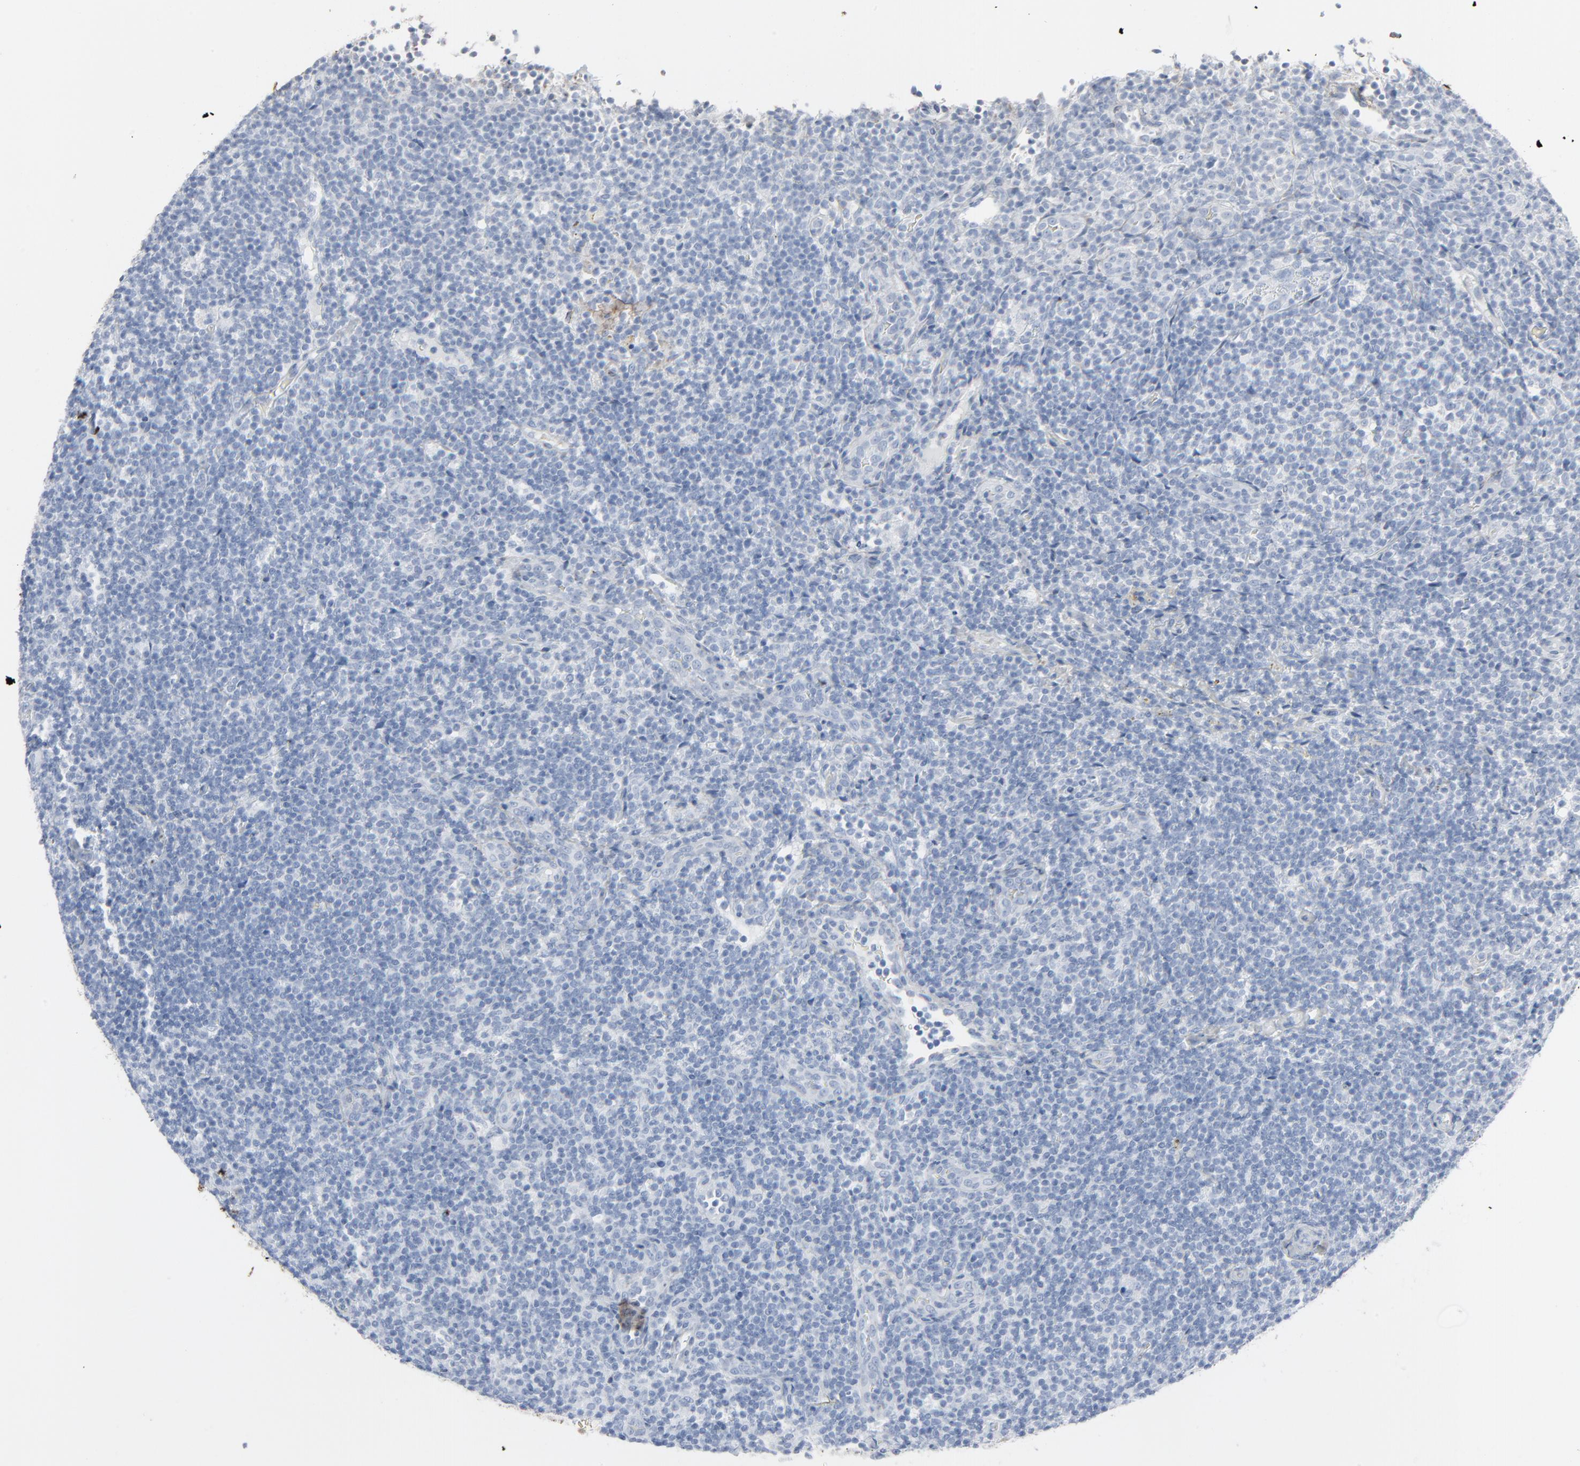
{"staining": {"intensity": "negative", "quantity": "none", "location": "none"}, "tissue": "lymphoma", "cell_type": "Tumor cells", "image_type": "cancer", "snomed": [{"axis": "morphology", "description": "Malignant lymphoma, non-Hodgkin's type, Low grade"}, {"axis": "topography", "description": "Lymph node"}], "caption": "A micrograph of low-grade malignant lymphoma, non-Hodgkin's type stained for a protein demonstrates no brown staining in tumor cells.", "gene": "BGN", "patient": {"sex": "female", "age": 76}}